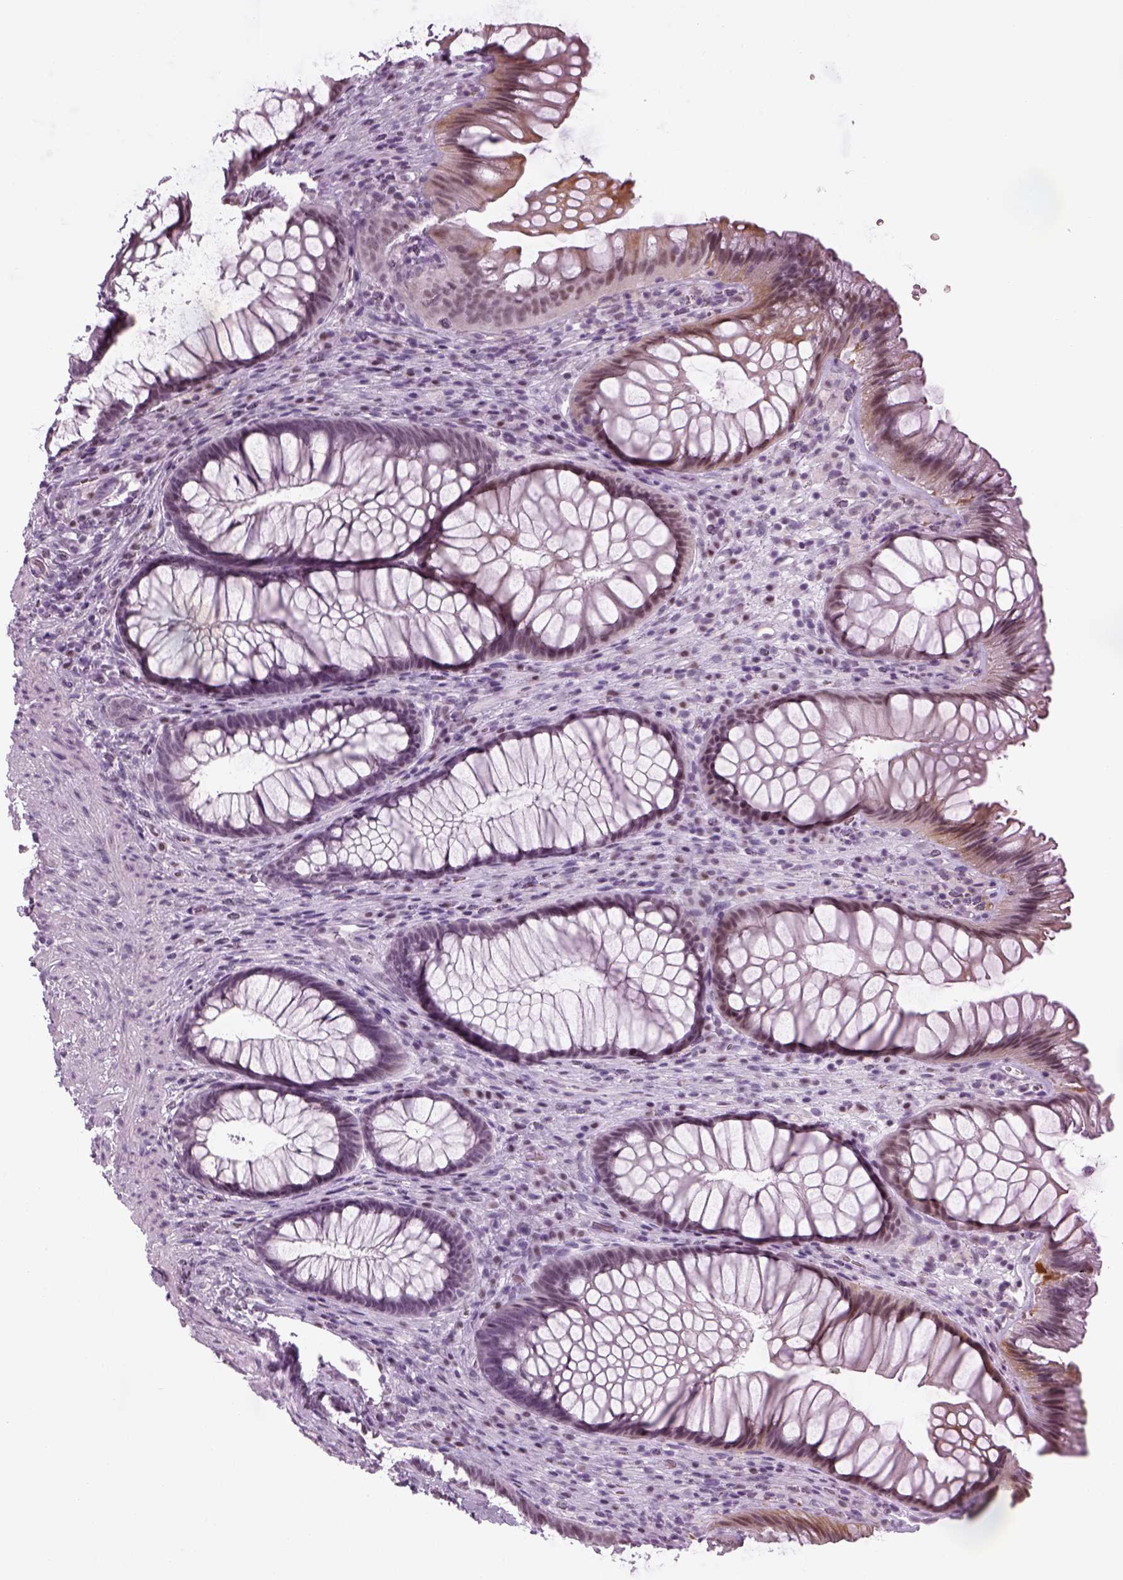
{"staining": {"intensity": "moderate", "quantity": "<25%", "location": "cytoplasmic/membranous"}, "tissue": "rectum", "cell_type": "Glandular cells", "image_type": "normal", "snomed": [{"axis": "morphology", "description": "Normal tissue, NOS"}, {"axis": "topography", "description": "Smooth muscle"}, {"axis": "topography", "description": "Rectum"}], "caption": "Immunohistochemistry photomicrograph of normal human rectum stained for a protein (brown), which displays low levels of moderate cytoplasmic/membranous staining in about <25% of glandular cells.", "gene": "KCNG2", "patient": {"sex": "male", "age": 53}}